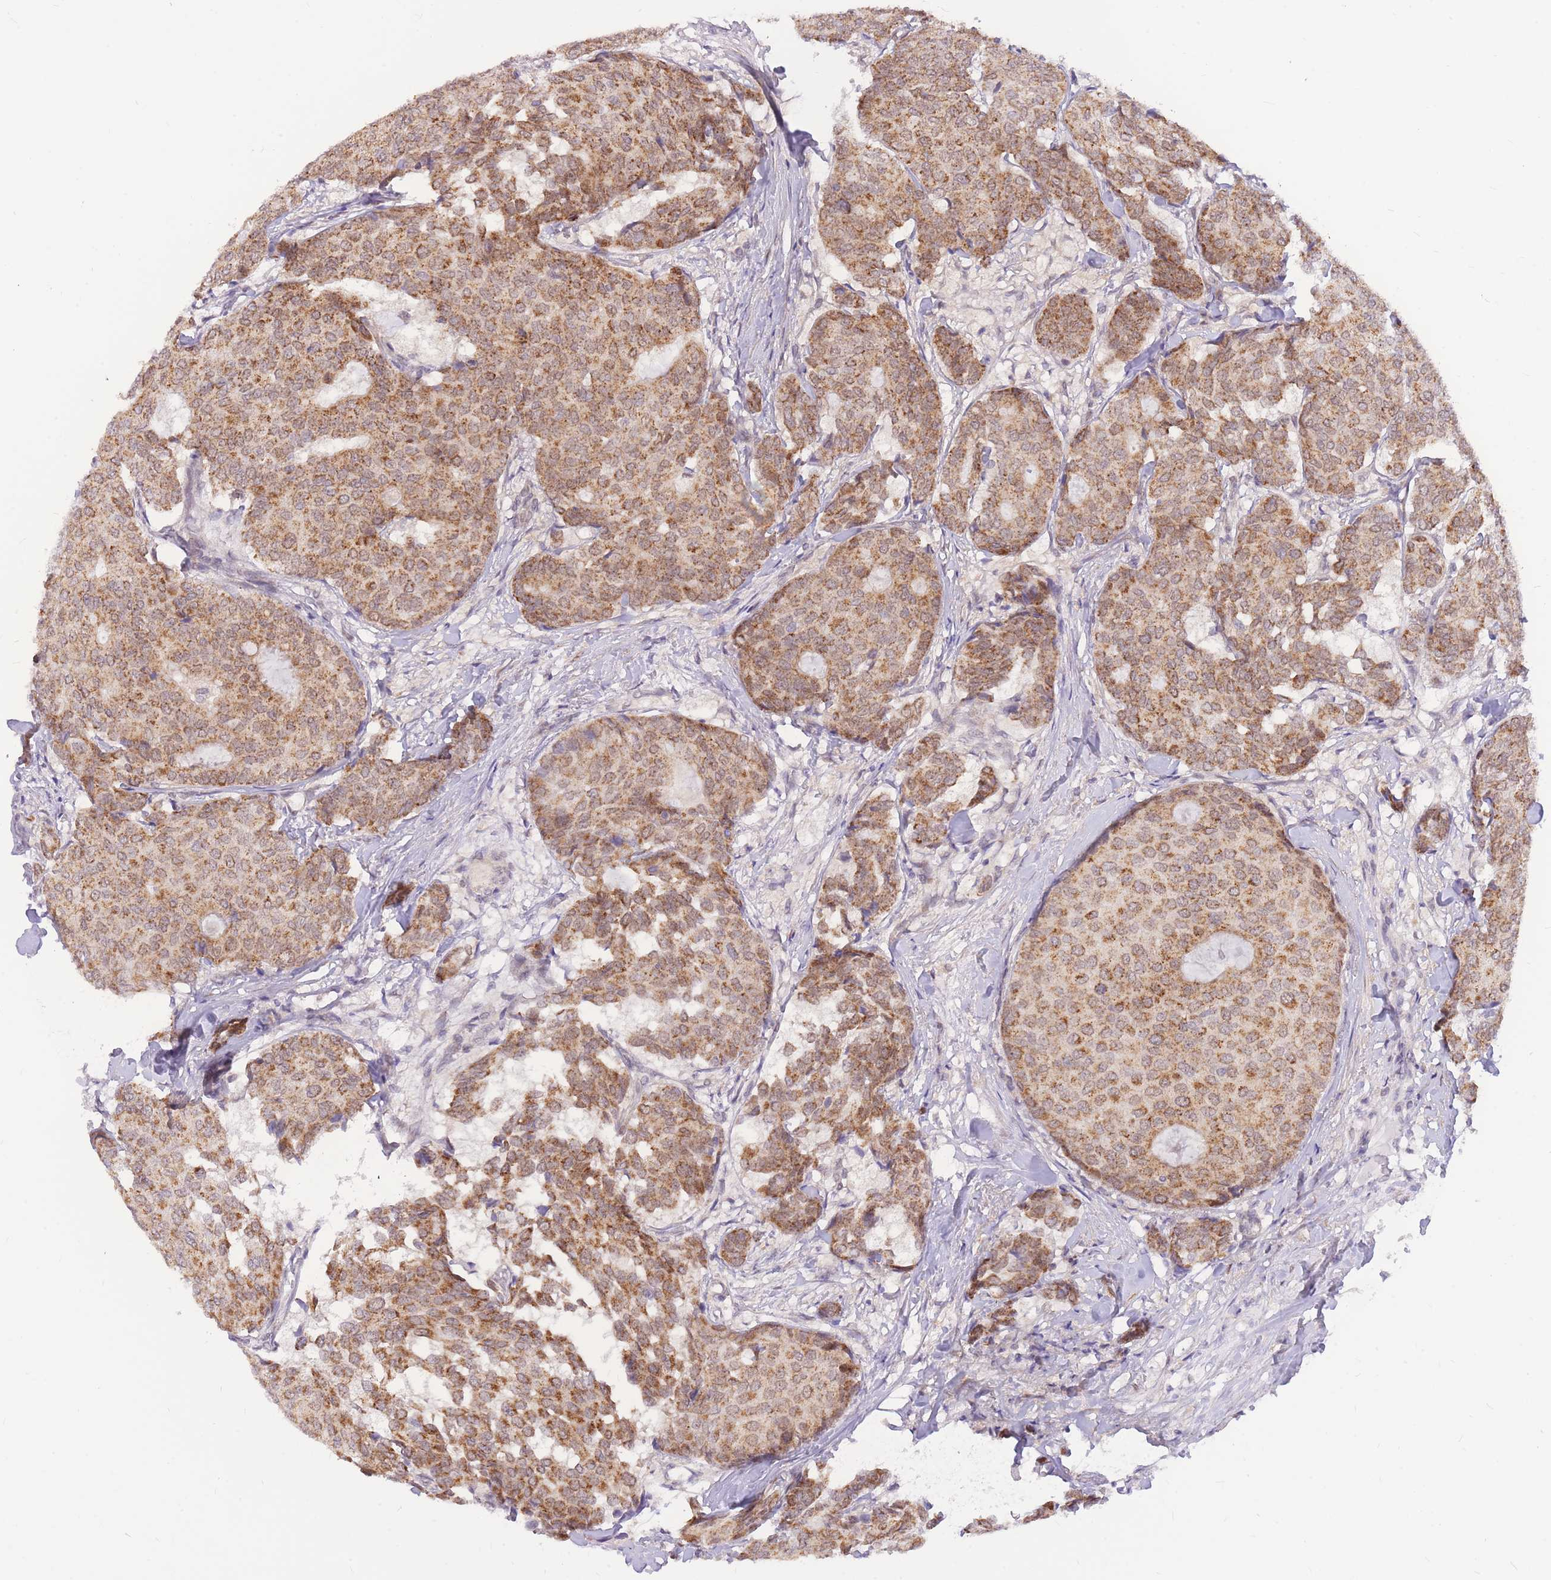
{"staining": {"intensity": "moderate", "quantity": ">75%", "location": "cytoplasmic/membranous"}, "tissue": "breast cancer", "cell_type": "Tumor cells", "image_type": "cancer", "snomed": [{"axis": "morphology", "description": "Duct carcinoma"}, {"axis": "topography", "description": "Breast"}], "caption": "Breast cancer stained with DAB immunohistochemistry (IHC) demonstrates medium levels of moderate cytoplasmic/membranous staining in approximately >75% of tumor cells.", "gene": "MINDY2", "patient": {"sex": "female", "age": 75}}